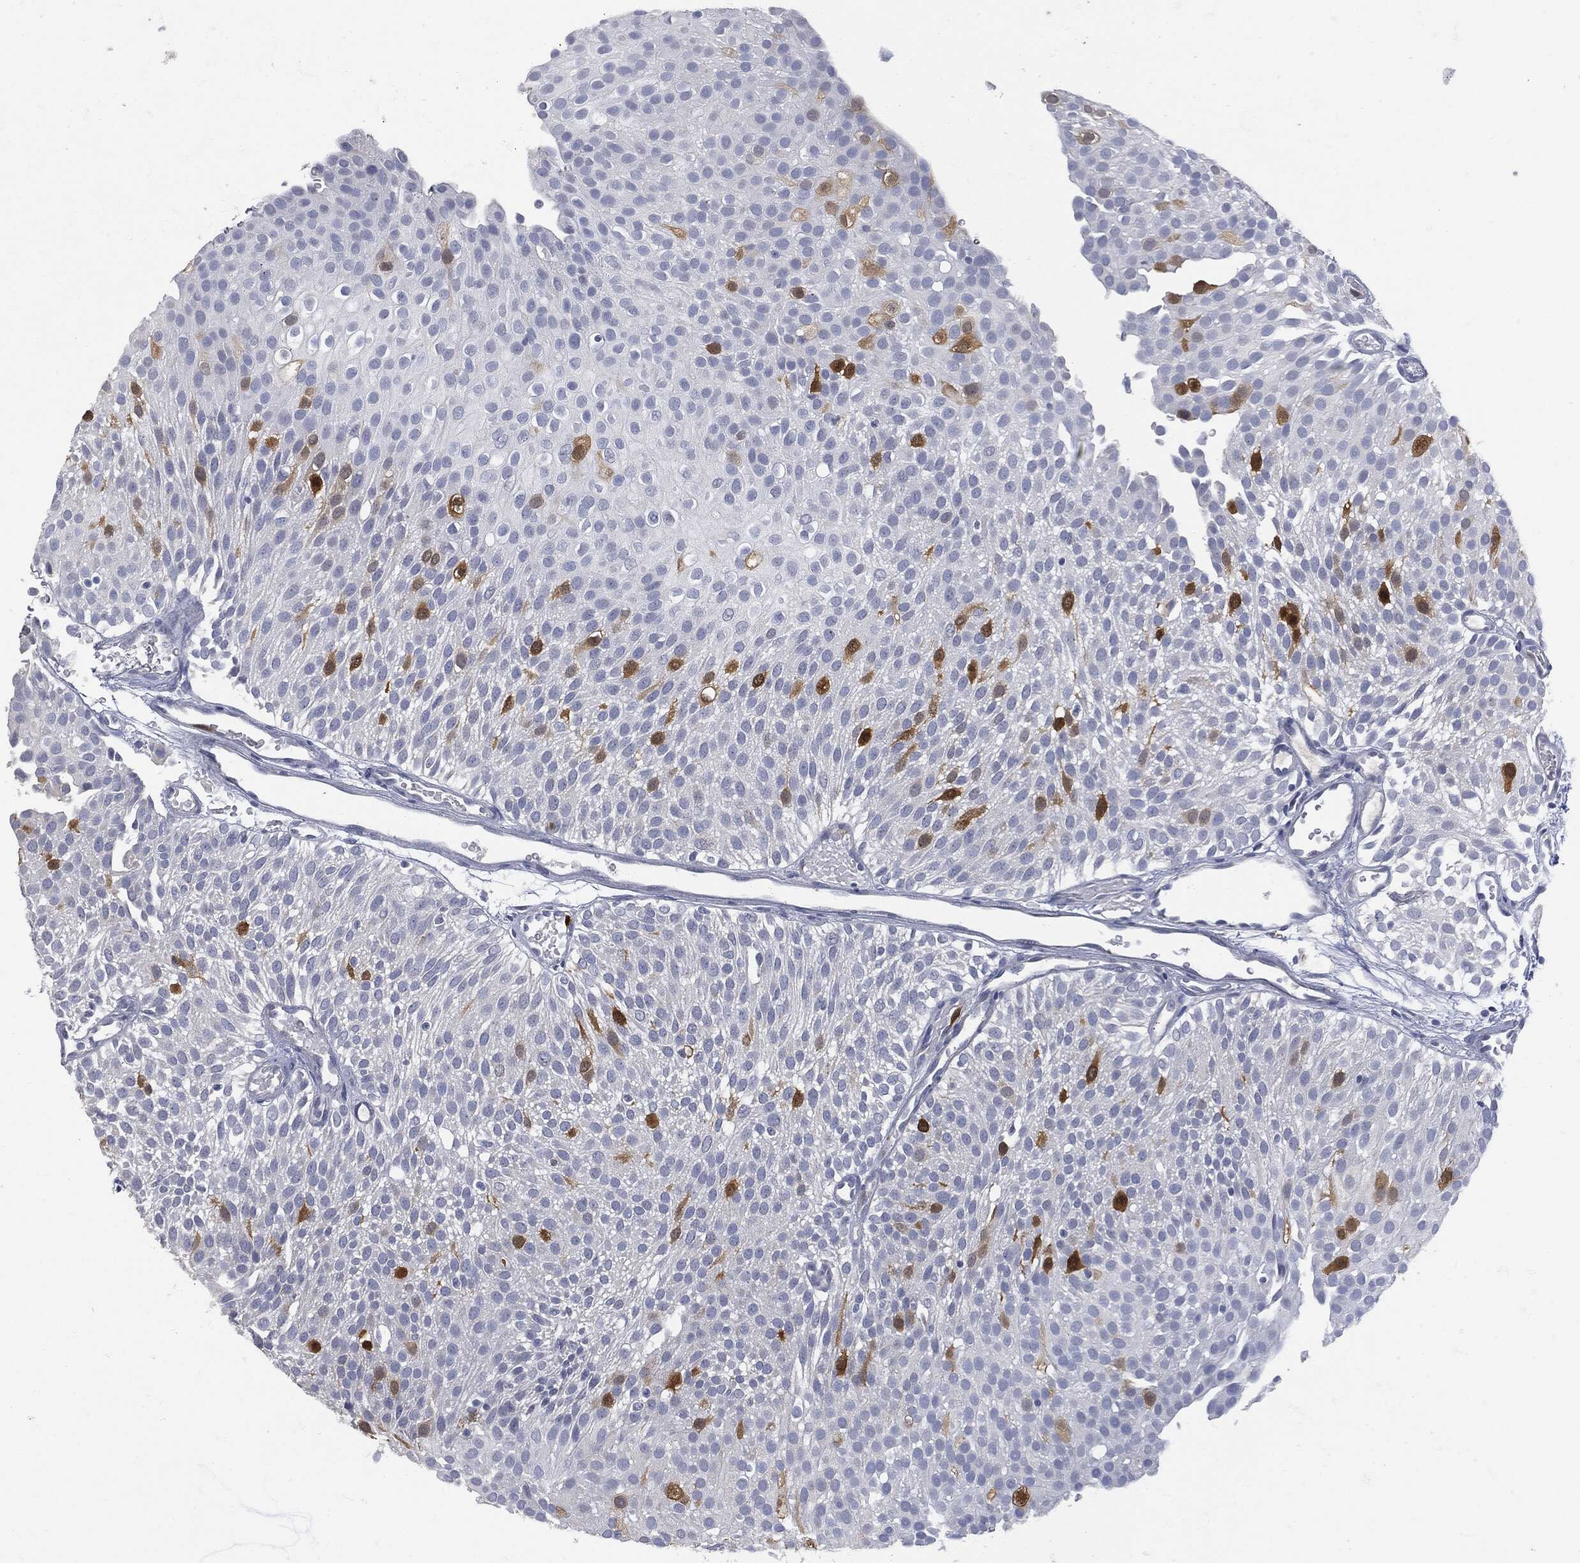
{"staining": {"intensity": "strong", "quantity": "<25%", "location": "cytoplasmic/membranous,nuclear"}, "tissue": "urothelial cancer", "cell_type": "Tumor cells", "image_type": "cancer", "snomed": [{"axis": "morphology", "description": "Urothelial carcinoma, Low grade"}, {"axis": "topography", "description": "Urinary bladder"}], "caption": "The micrograph exhibits immunohistochemical staining of urothelial carcinoma (low-grade). There is strong cytoplasmic/membranous and nuclear expression is seen in approximately <25% of tumor cells. The staining was performed using DAB, with brown indicating positive protein expression. Nuclei are stained blue with hematoxylin.", "gene": "UBE2C", "patient": {"sex": "male", "age": 78}}